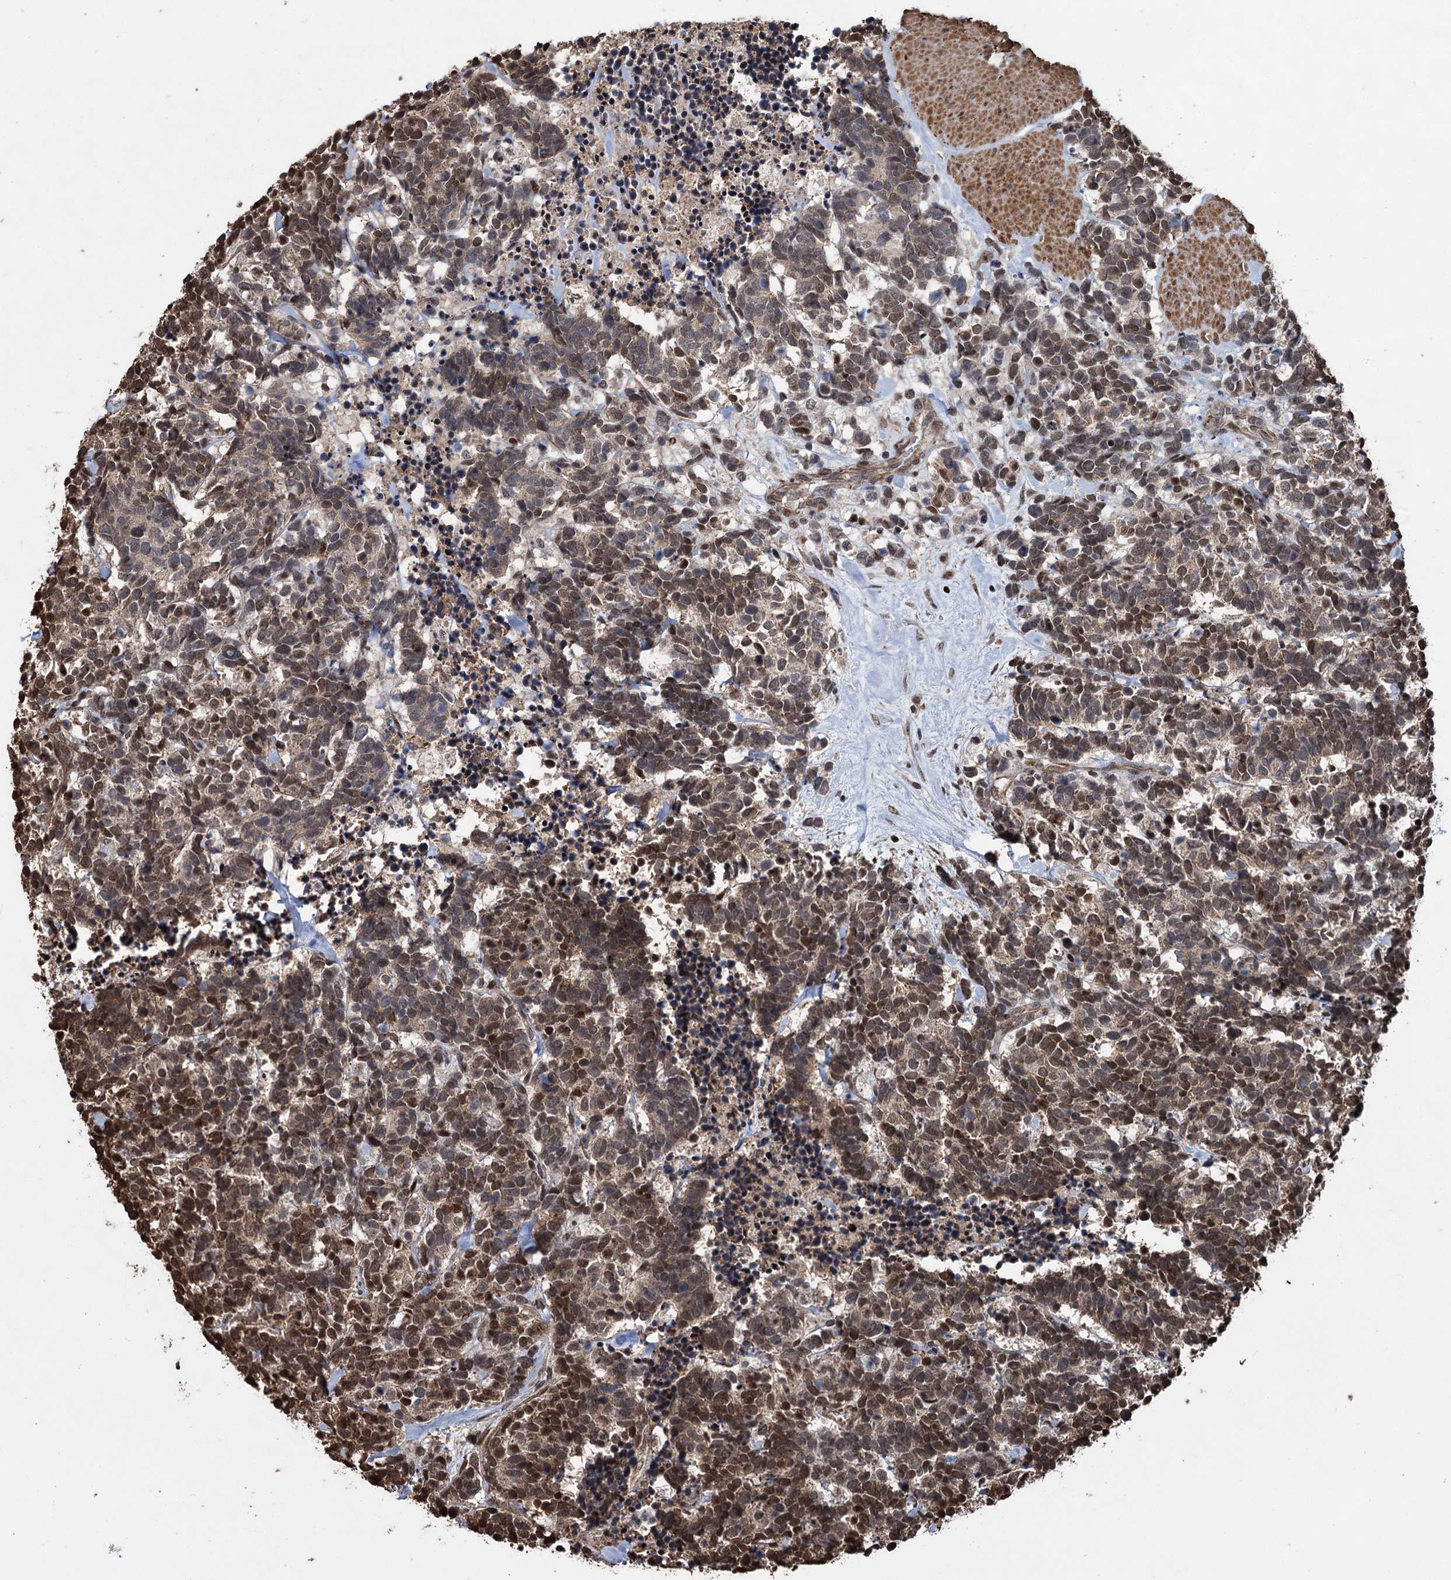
{"staining": {"intensity": "moderate", "quantity": ">75%", "location": "cytoplasmic/membranous,nuclear"}, "tissue": "carcinoid", "cell_type": "Tumor cells", "image_type": "cancer", "snomed": [{"axis": "morphology", "description": "Carcinoma, NOS"}, {"axis": "morphology", "description": "Carcinoid, malignant, NOS"}, {"axis": "topography", "description": "Urinary bladder"}], "caption": "This histopathology image reveals immunohistochemistry (IHC) staining of carcinoid, with medium moderate cytoplasmic/membranous and nuclear staining in approximately >75% of tumor cells.", "gene": "EYA4", "patient": {"sex": "male", "age": 57}}